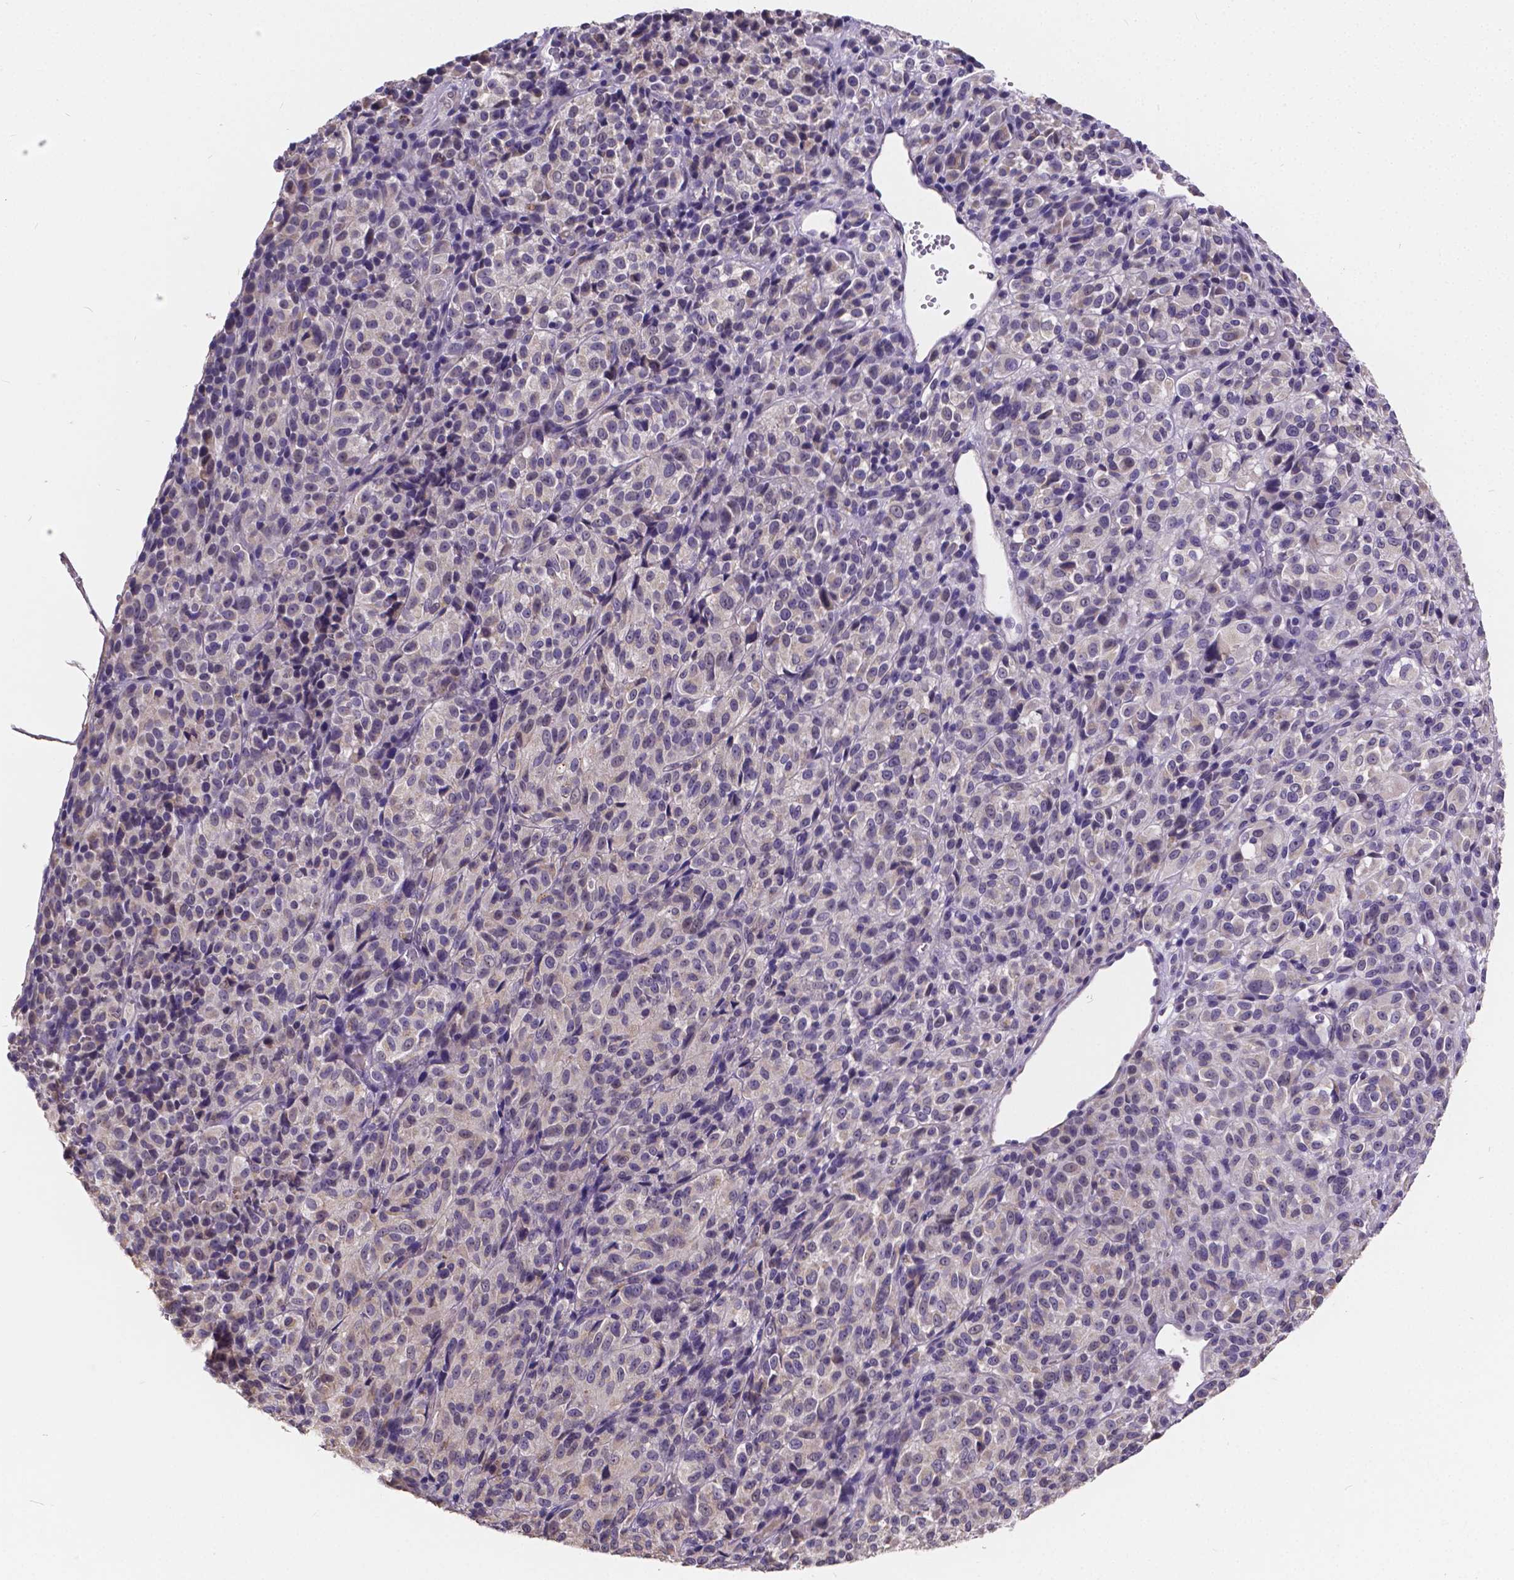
{"staining": {"intensity": "negative", "quantity": "none", "location": "none"}, "tissue": "melanoma", "cell_type": "Tumor cells", "image_type": "cancer", "snomed": [{"axis": "morphology", "description": "Malignant melanoma, Metastatic site"}, {"axis": "topography", "description": "Brain"}], "caption": "DAB (3,3'-diaminobenzidine) immunohistochemical staining of human melanoma displays no significant positivity in tumor cells.", "gene": "CTNNA2", "patient": {"sex": "female", "age": 56}}